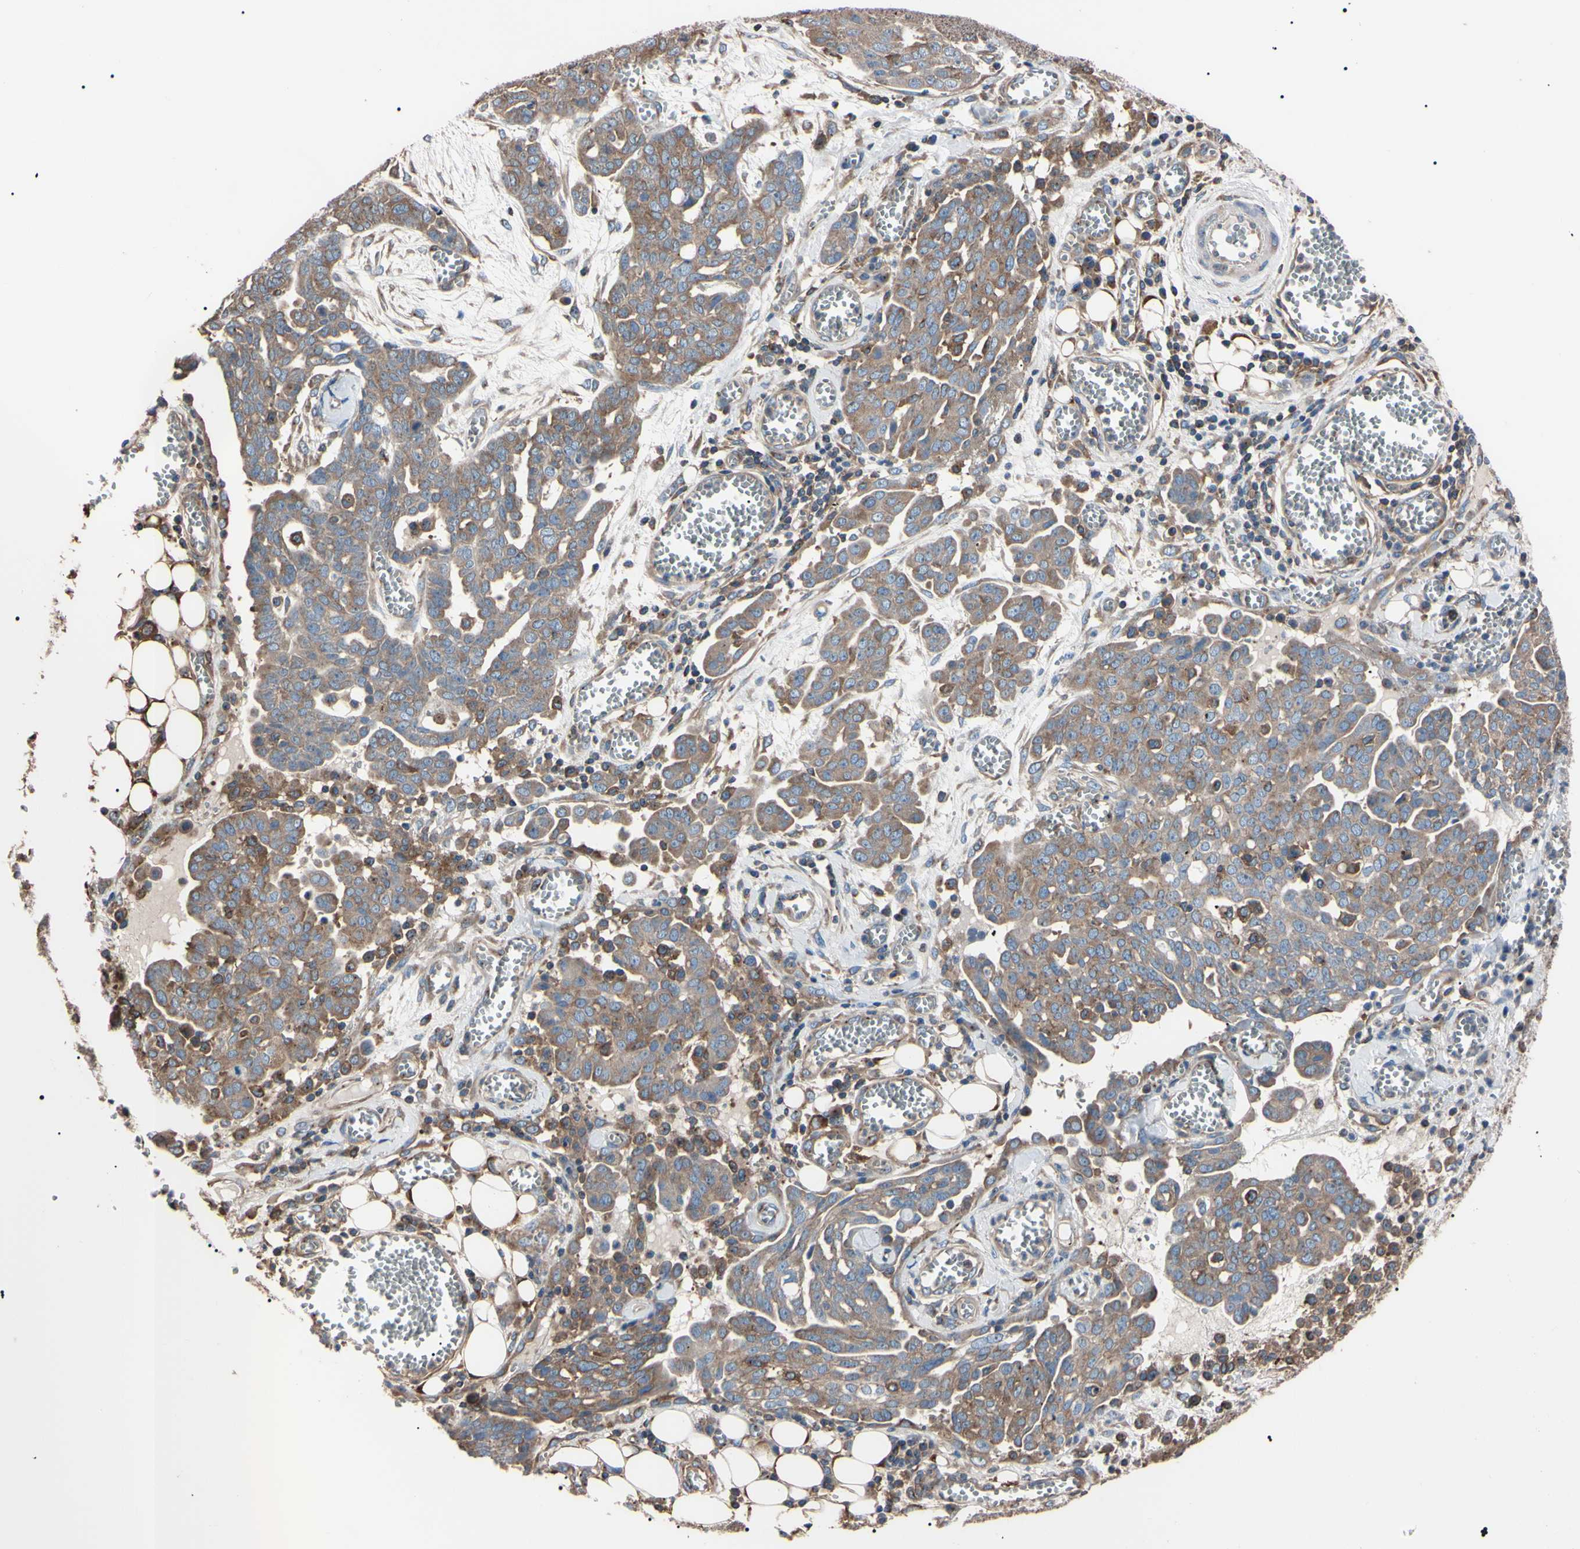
{"staining": {"intensity": "weak", "quantity": ">75%", "location": "cytoplasmic/membranous"}, "tissue": "ovarian cancer", "cell_type": "Tumor cells", "image_type": "cancer", "snomed": [{"axis": "morphology", "description": "Cystadenocarcinoma, serous, NOS"}, {"axis": "topography", "description": "Soft tissue"}, {"axis": "topography", "description": "Ovary"}], "caption": "High-magnification brightfield microscopy of ovarian cancer stained with DAB (brown) and counterstained with hematoxylin (blue). tumor cells exhibit weak cytoplasmic/membranous expression is seen in about>75% of cells.", "gene": "PRKACA", "patient": {"sex": "female", "age": 57}}